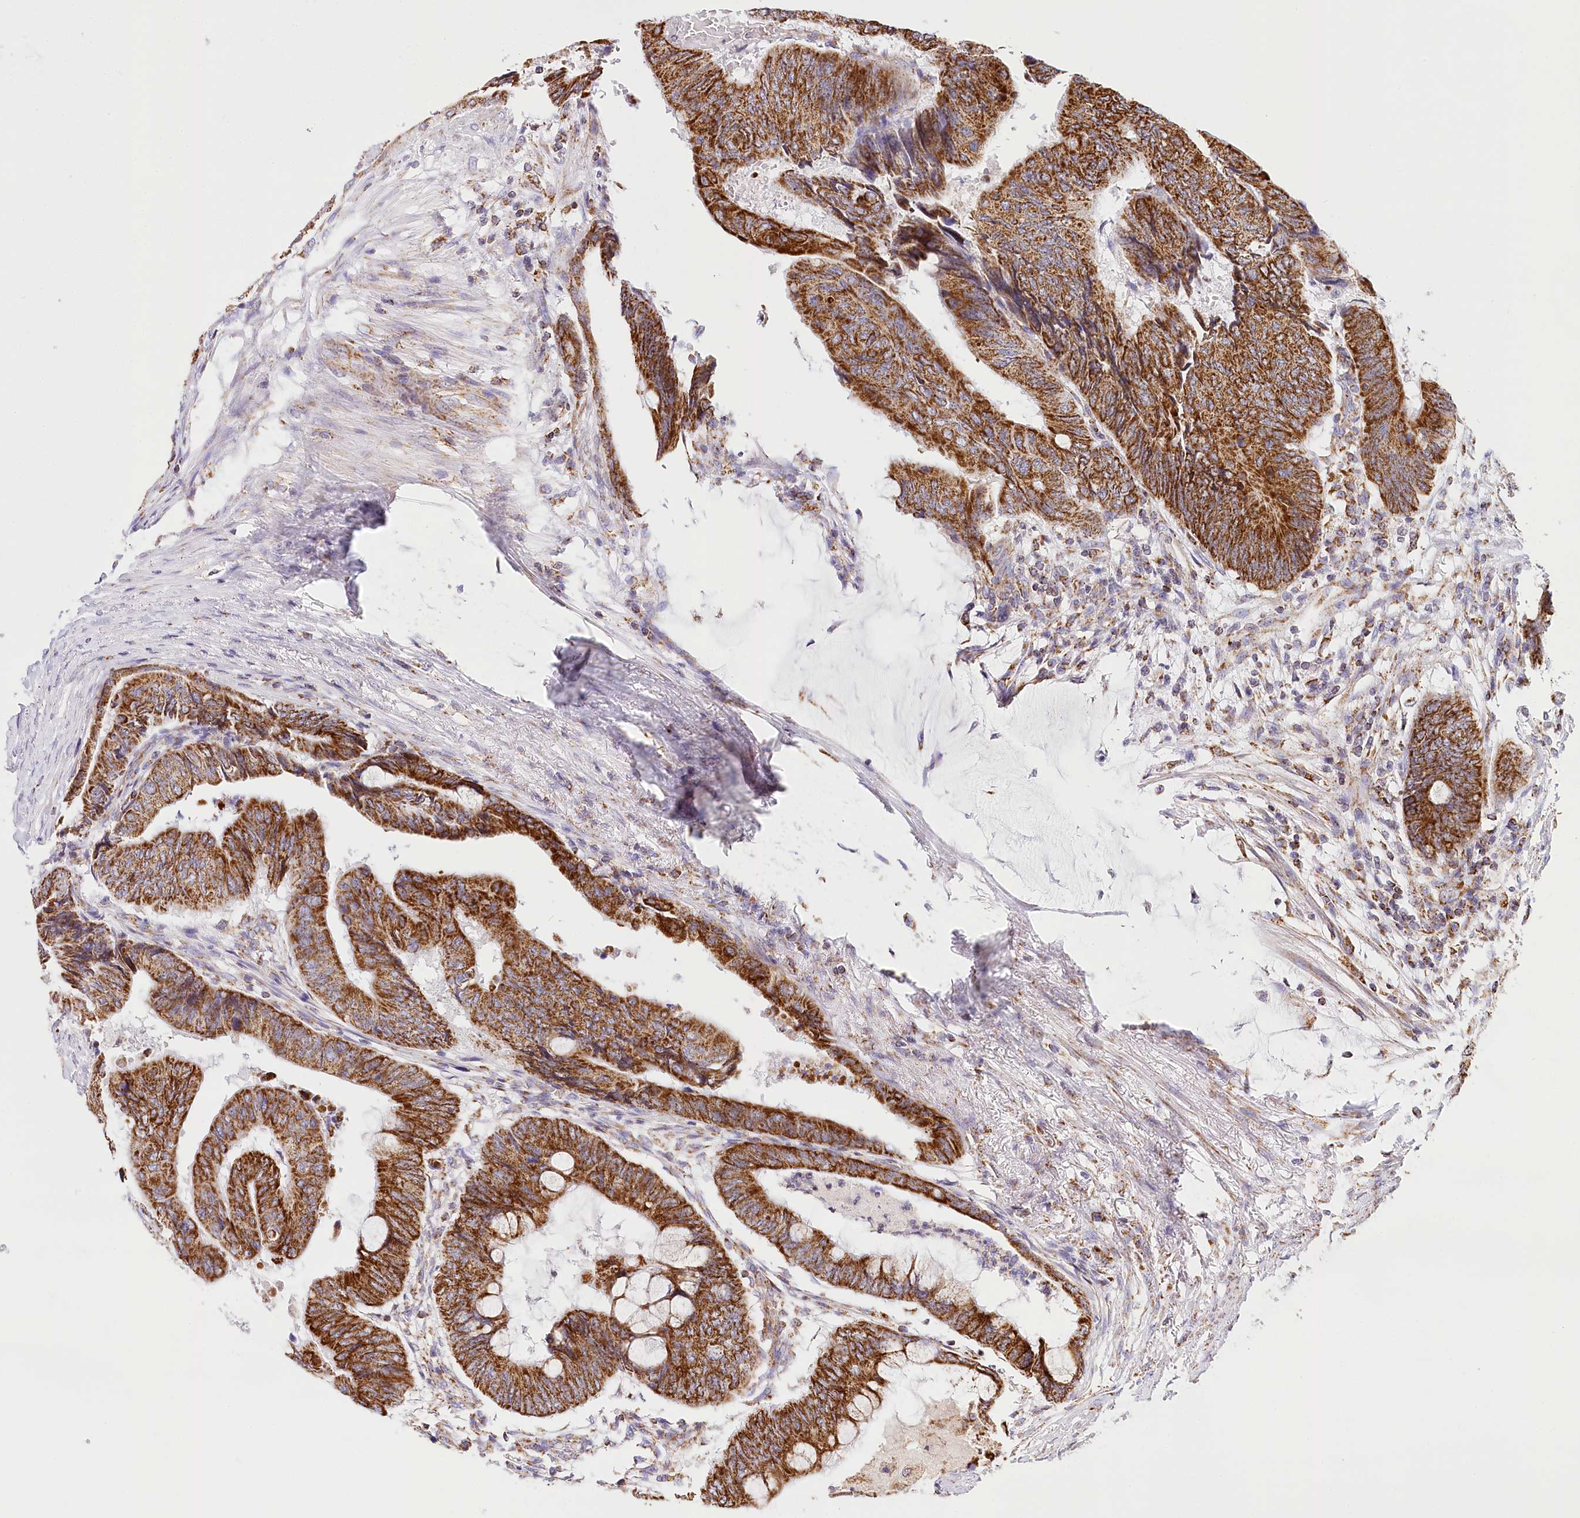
{"staining": {"intensity": "strong", "quantity": ">75%", "location": "cytoplasmic/membranous"}, "tissue": "colorectal cancer", "cell_type": "Tumor cells", "image_type": "cancer", "snomed": [{"axis": "morphology", "description": "Normal tissue, NOS"}, {"axis": "morphology", "description": "Adenocarcinoma, NOS"}, {"axis": "topography", "description": "Rectum"}, {"axis": "topography", "description": "Peripheral nerve tissue"}], "caption": "DAB immunohistochemical staining of human colorectal cancer shows strong cytoplasmic/membranous protein positivity in about >75% of tumor cells.", "gene": "LSS", "patient": {"sex": "male", "age": 92}}